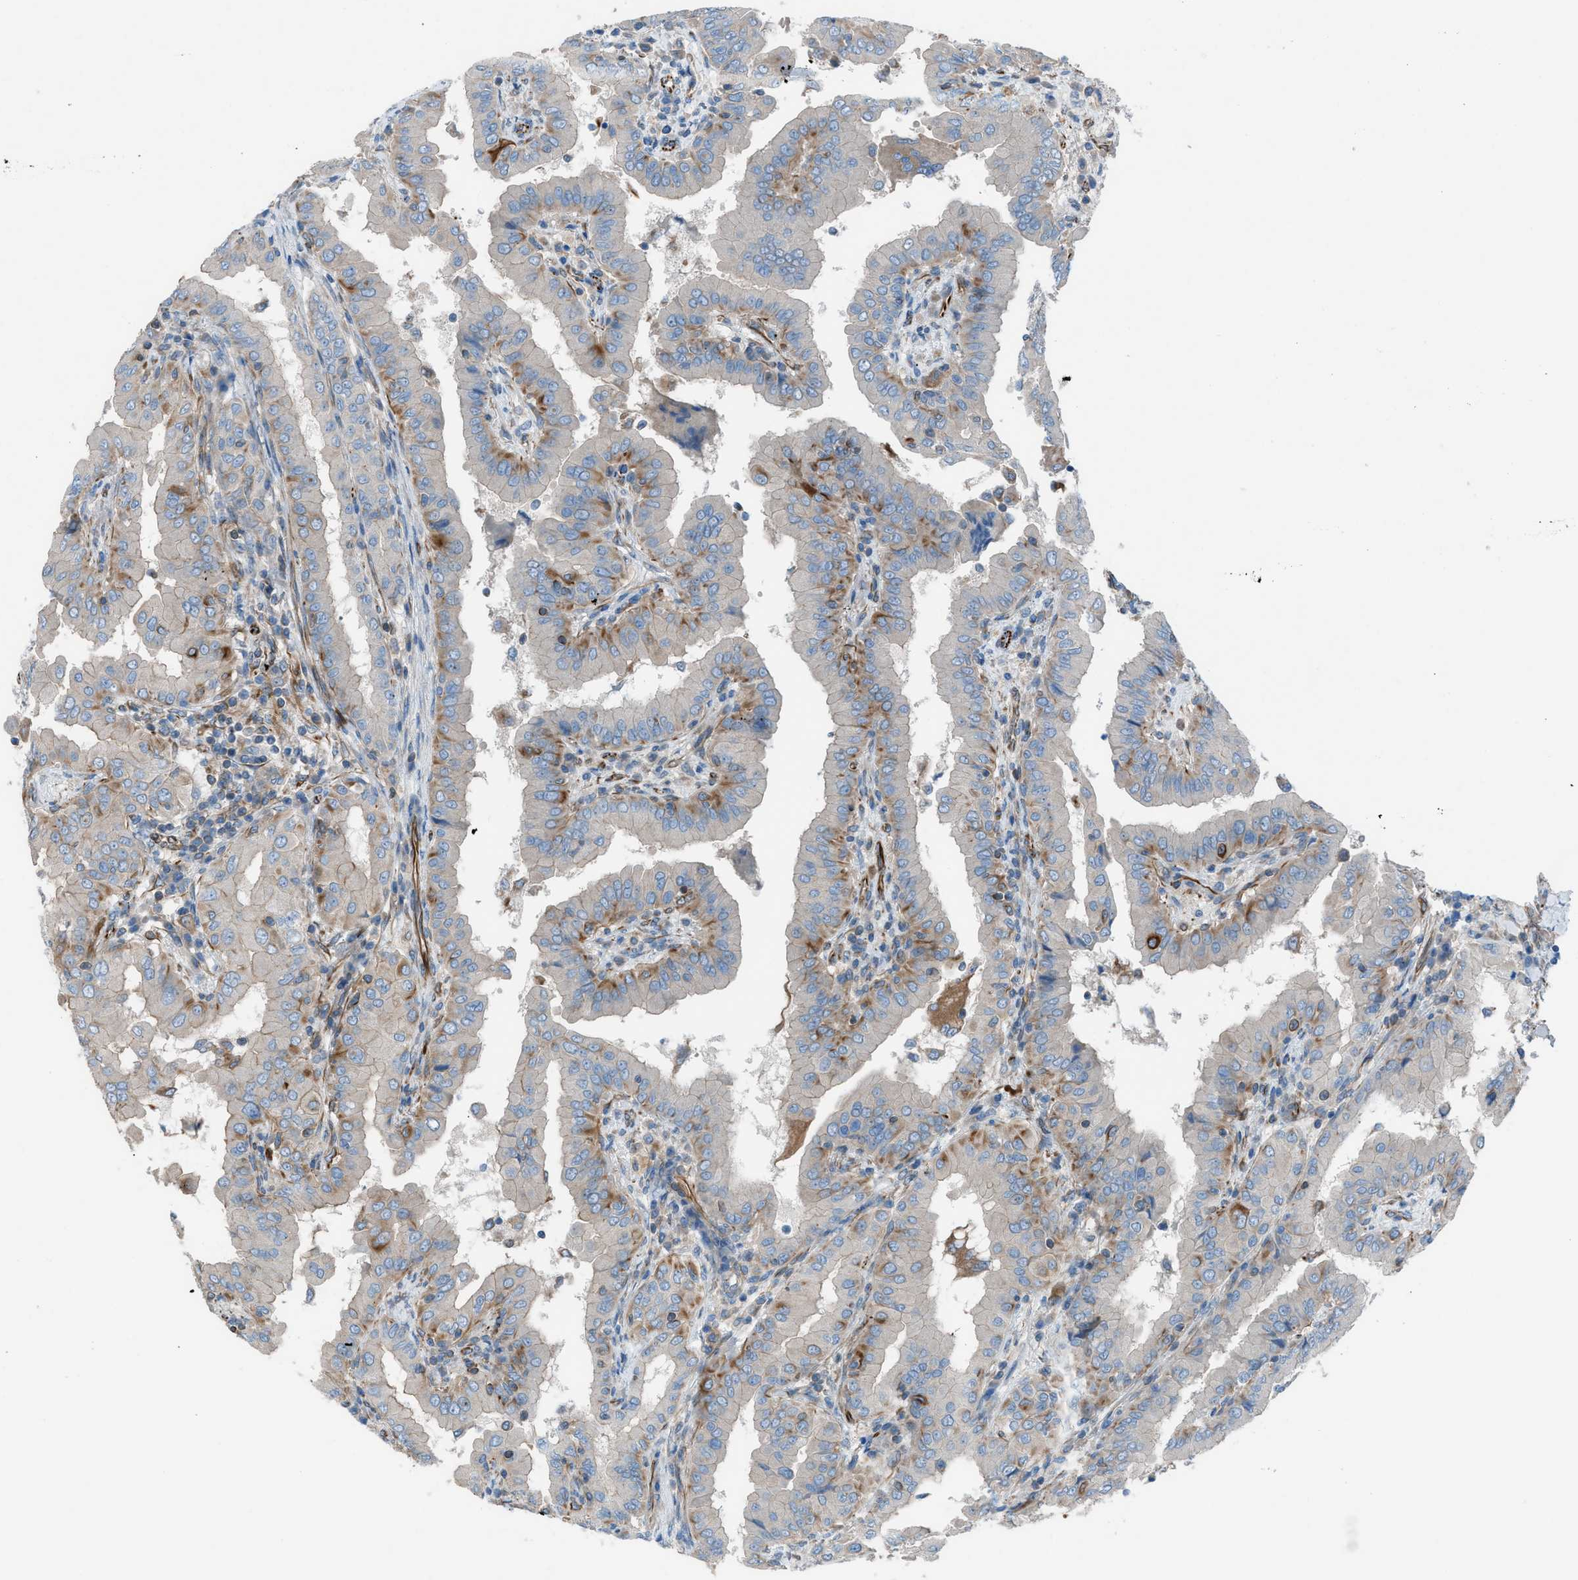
{"staining": {"intensity": "moderate", "quantity": "<25%", "location": "cytoplasmic/membranous"}, "tissue": "thyroid cancer", "cell_type": "Tumor cells", "image_type": "cancer", "snomed": [{"axis": "morphology", "description": "Papillary adenocarcinoma, NOS"}, {"axis": "topography", "description": "Thyroid gland"}], "caption": "Papillary adenocarcinoma (thyroid) stained with immunohistochemistry (IHC) exhibits moderate cytoplasmic/membranous staining in approximately <25% of tumor cells.", "gene": "CABP7", "patient": {"sex": "male", "age": 33}}